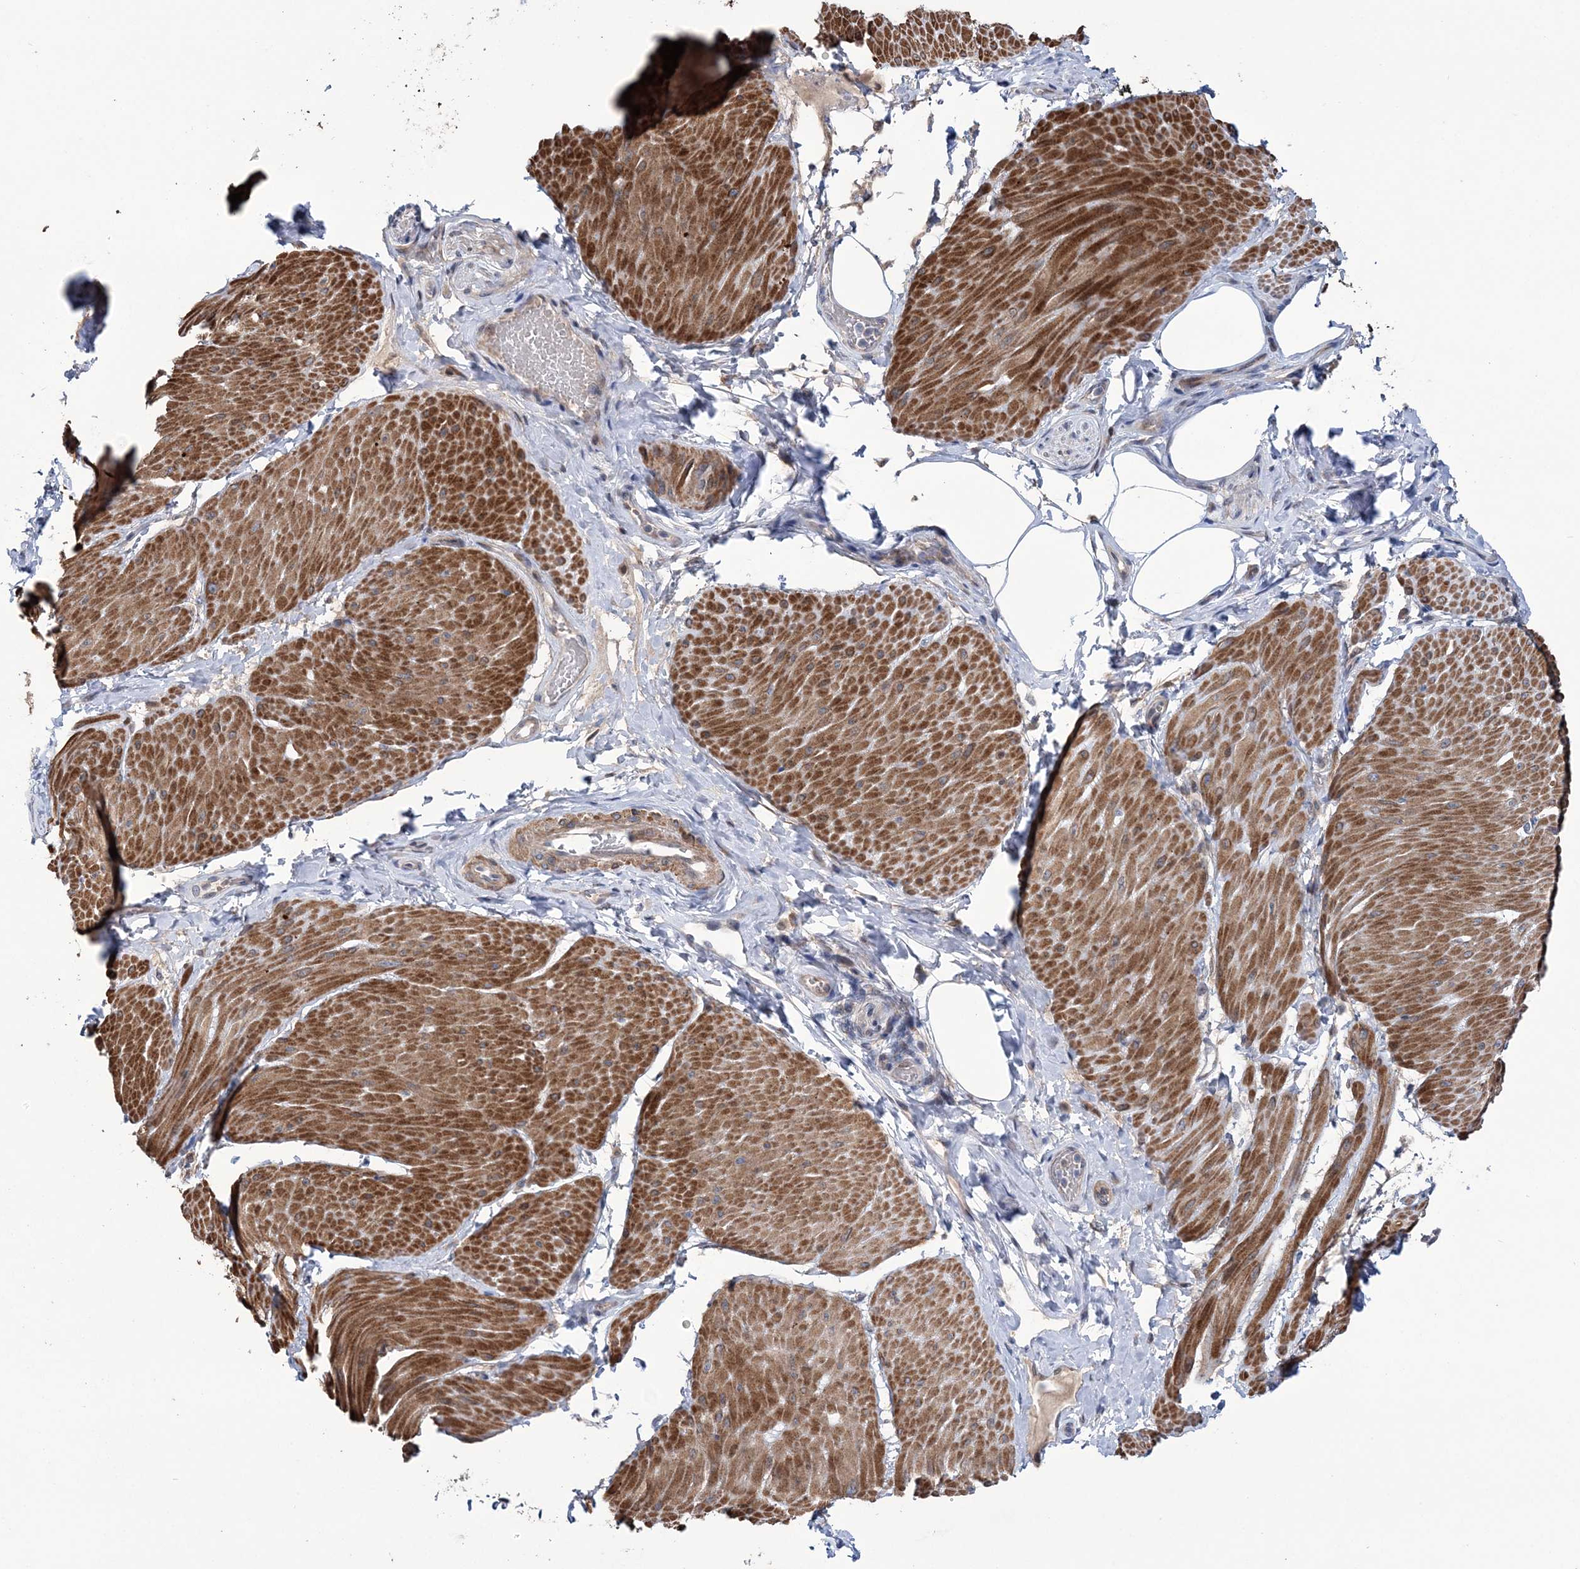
{"staining": {"intensity": "moderate", "quantity": ">75%", "location": "cytoplasmic/membranous"}, "tissue": "smooth muscle", "cell_type": "Smooth muscle cells", "image_type": "normal", "snomed": [{"axis": "morphology", "description": "Urothelial carcinoma, High grade"}, {"axis": "topography", "description": "Urinary bladder"}], "caption": "Smooth muscle cells show medium levels of moderate cytoplasmic/membranous staining in approximately >75% of cells in unremarkable smooth muscle.", "gene": "PPP2R2B", "patient": {"sex": "male", "age": 46}}